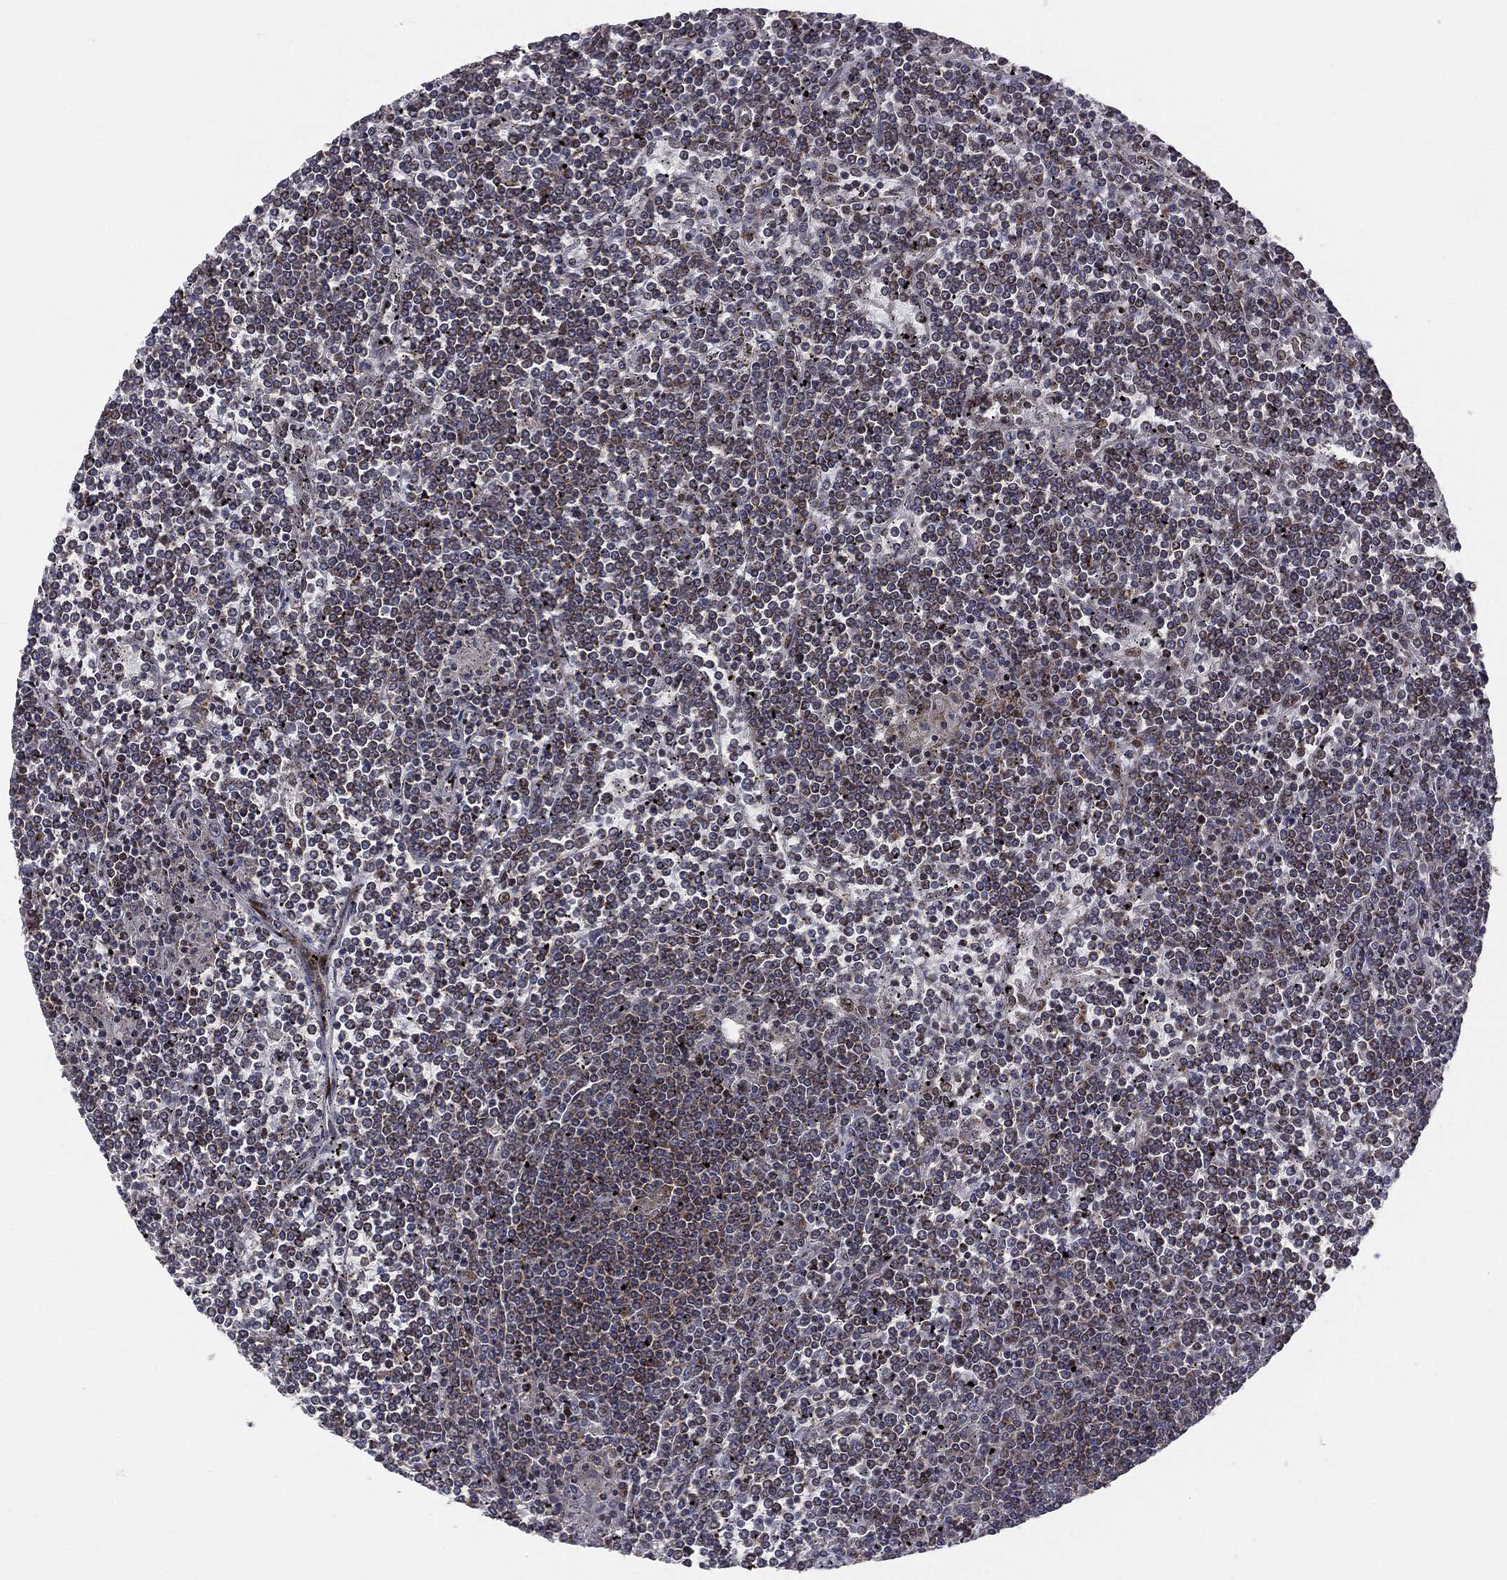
{"staining": {"intensity": "weak", "quantity": "<25%", "location": "nuclear"}, "tissue": "lymphoma", "cell_type": "Tumor cells", "image_type": "cancer", "snomed": [{"axis": "morphology", "description": "Malignant lymphoma, non-Hodgkin's type, Low grade"}, {"axis": "topography", "description": "Spleen"}], "caption": "This photomicrograph is of malignant lymphoma, non-Hodgkin's type (low-grade) stained with immunohistochemistry (IHC) to label a protein in brown with the nuclei are counter-stained blue. There is no positivity in tumor cells.", "gene": "ZEB1", "patient": {"sex": "female", "age": 19}}